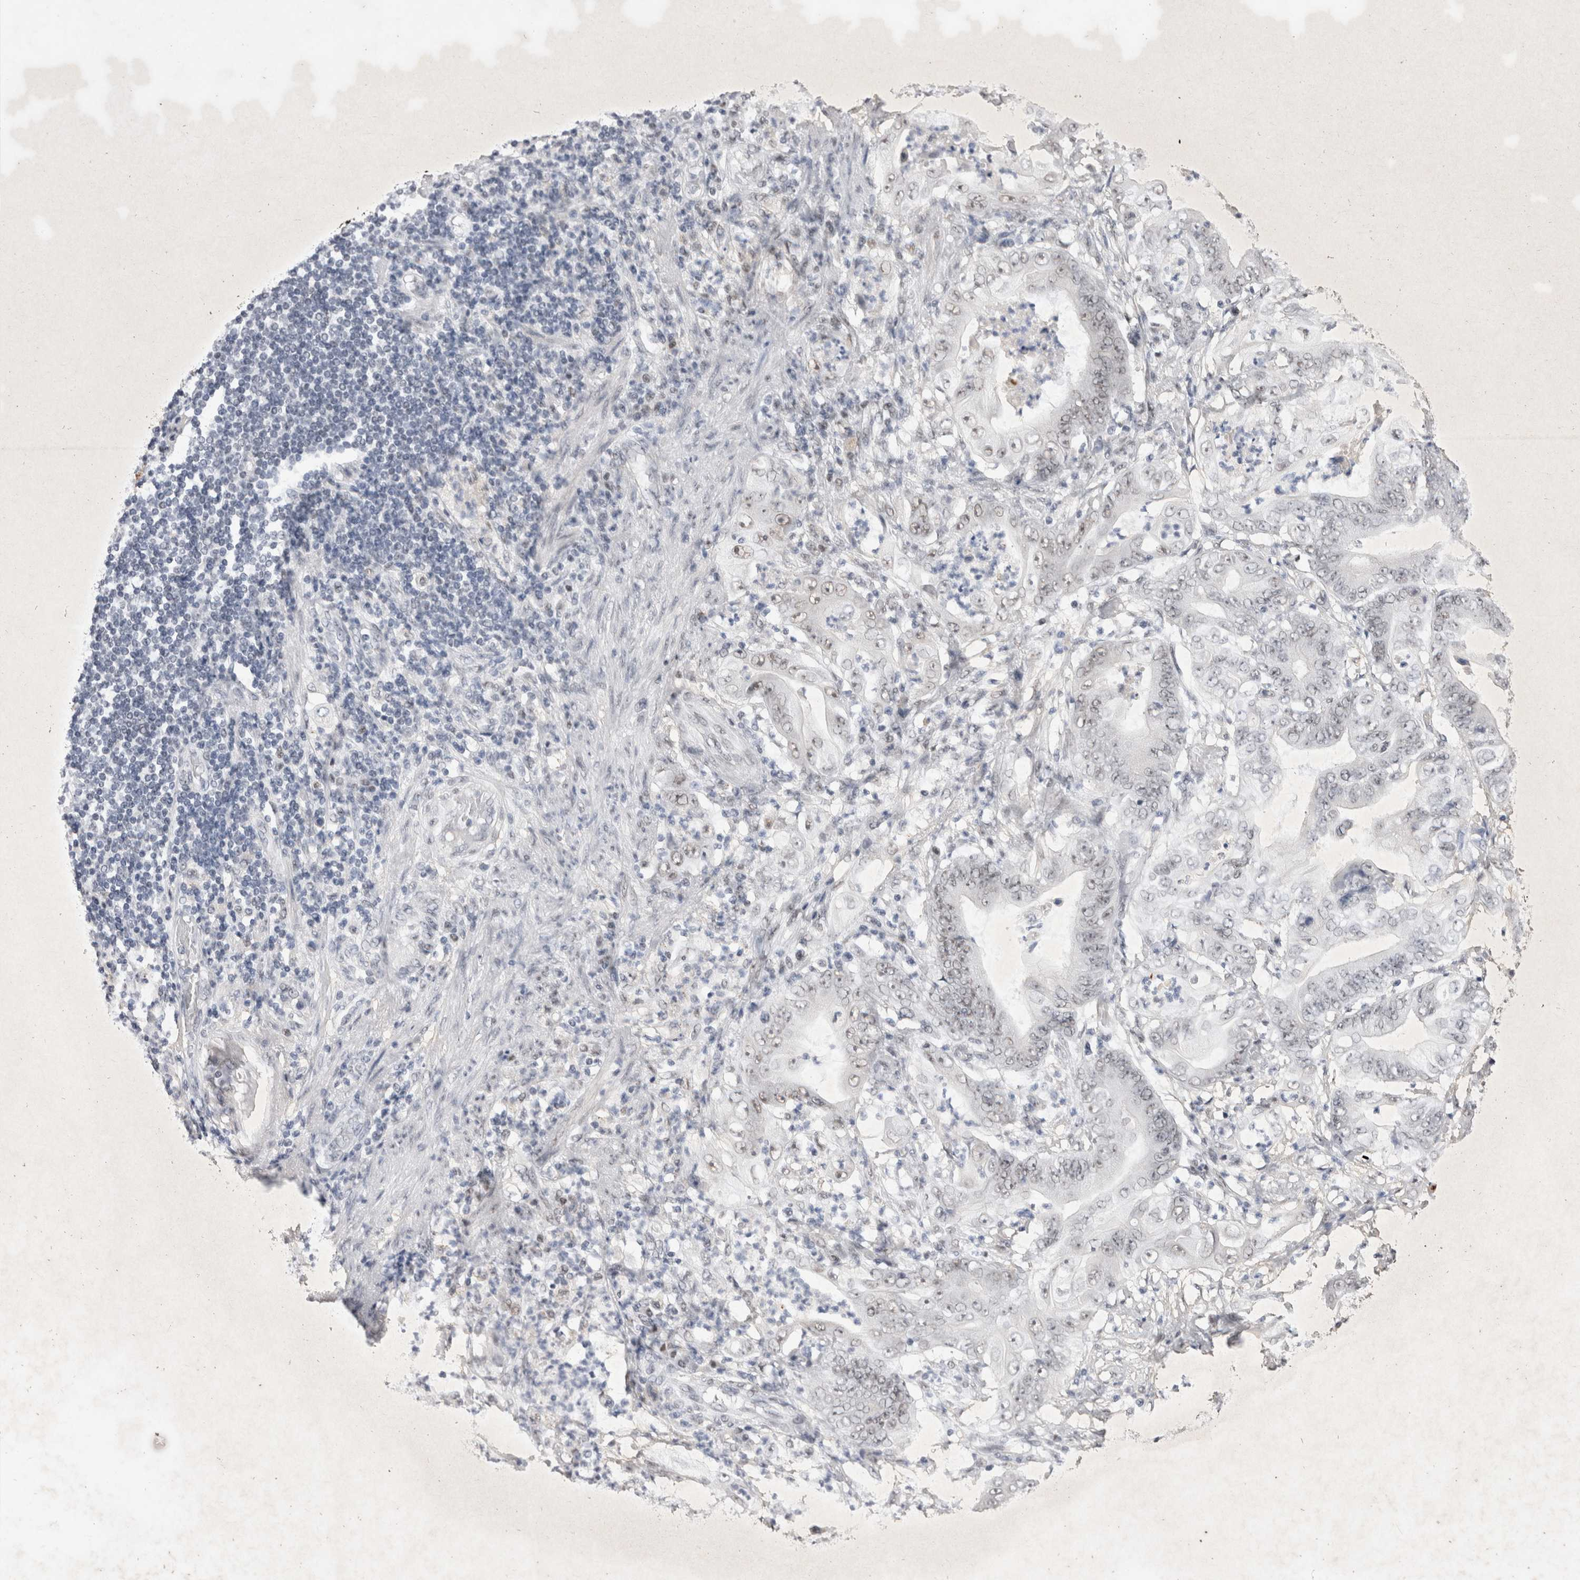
{"staining": {"intensity": "weak", "quantity": "25%-75%", "location": "nuclear"}, "tissue": "stomach cancer", "cell_type": "Tumor cells", "image_type": "cancer", "snomed": [{"axis": "morphology", "description": "Adenocarcinoma, NOS"}, {"axis": "topography", "description": "Stomach"}], "caption": "Weak nuclear staining for a protein is appreciated in approximately 25%-75% of tumor cells of stomach cancer using IHC.", "gene": "RBM6", "patient": {"sex": "female", "age": 73}}